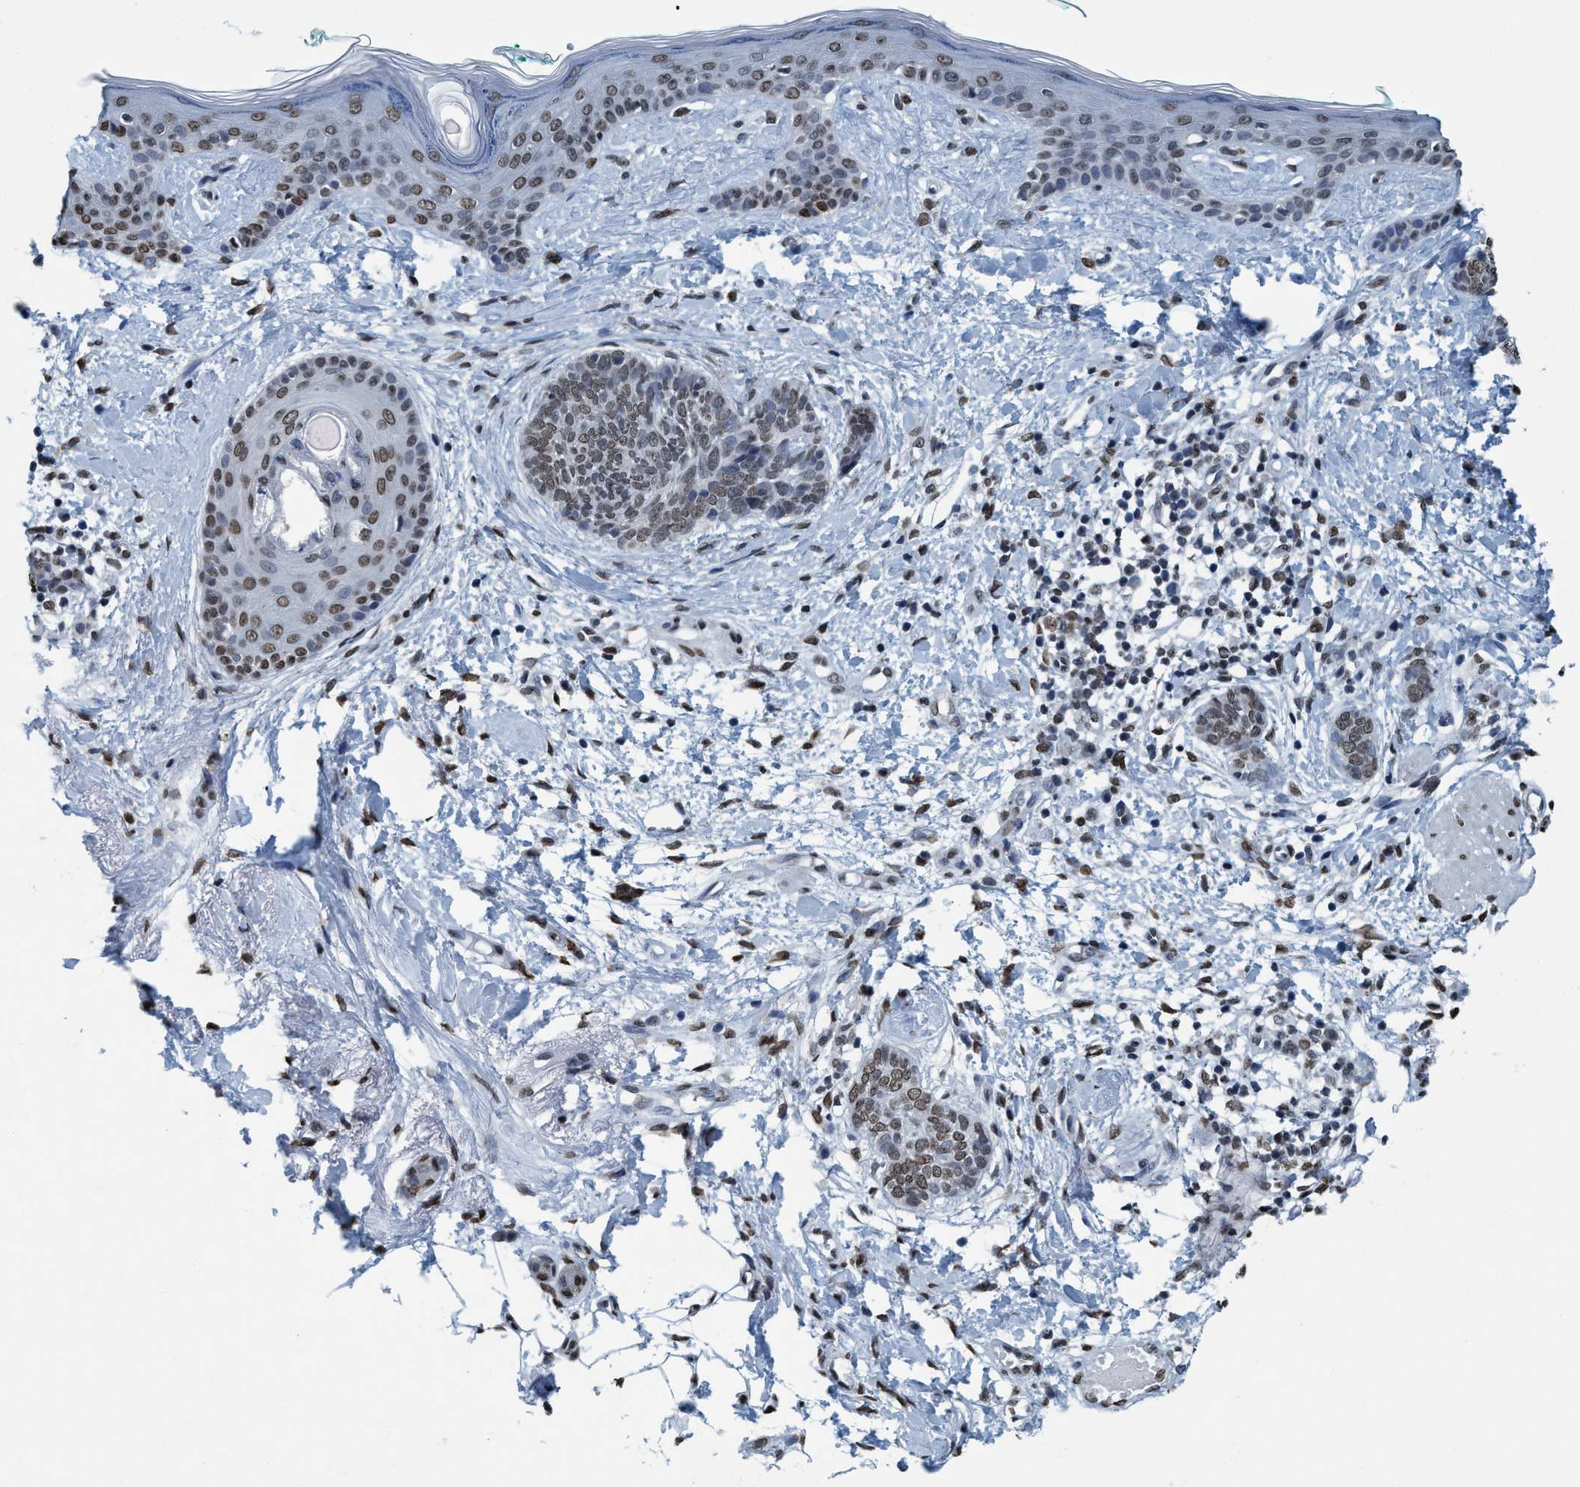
{"staining": {"intensity": "weak", "quantity": ">75%", "location": "nuclear"}, "tissue": "skin cancer", "cell_type": "Tumor cells", "image_type": "cancer", "snomed": [{"axis": "morphology", "description": "Basal cell carcinoma"}, {"axis": "topography", "description": "Skin"}], "caption": "Immunohistochemical staining of skin cancer exhibits low levels of weak nuclear protein expression in about >75% of tumor cells.", "gene": "CCNE2", "patient": {"sex": "female", "age": 84}}